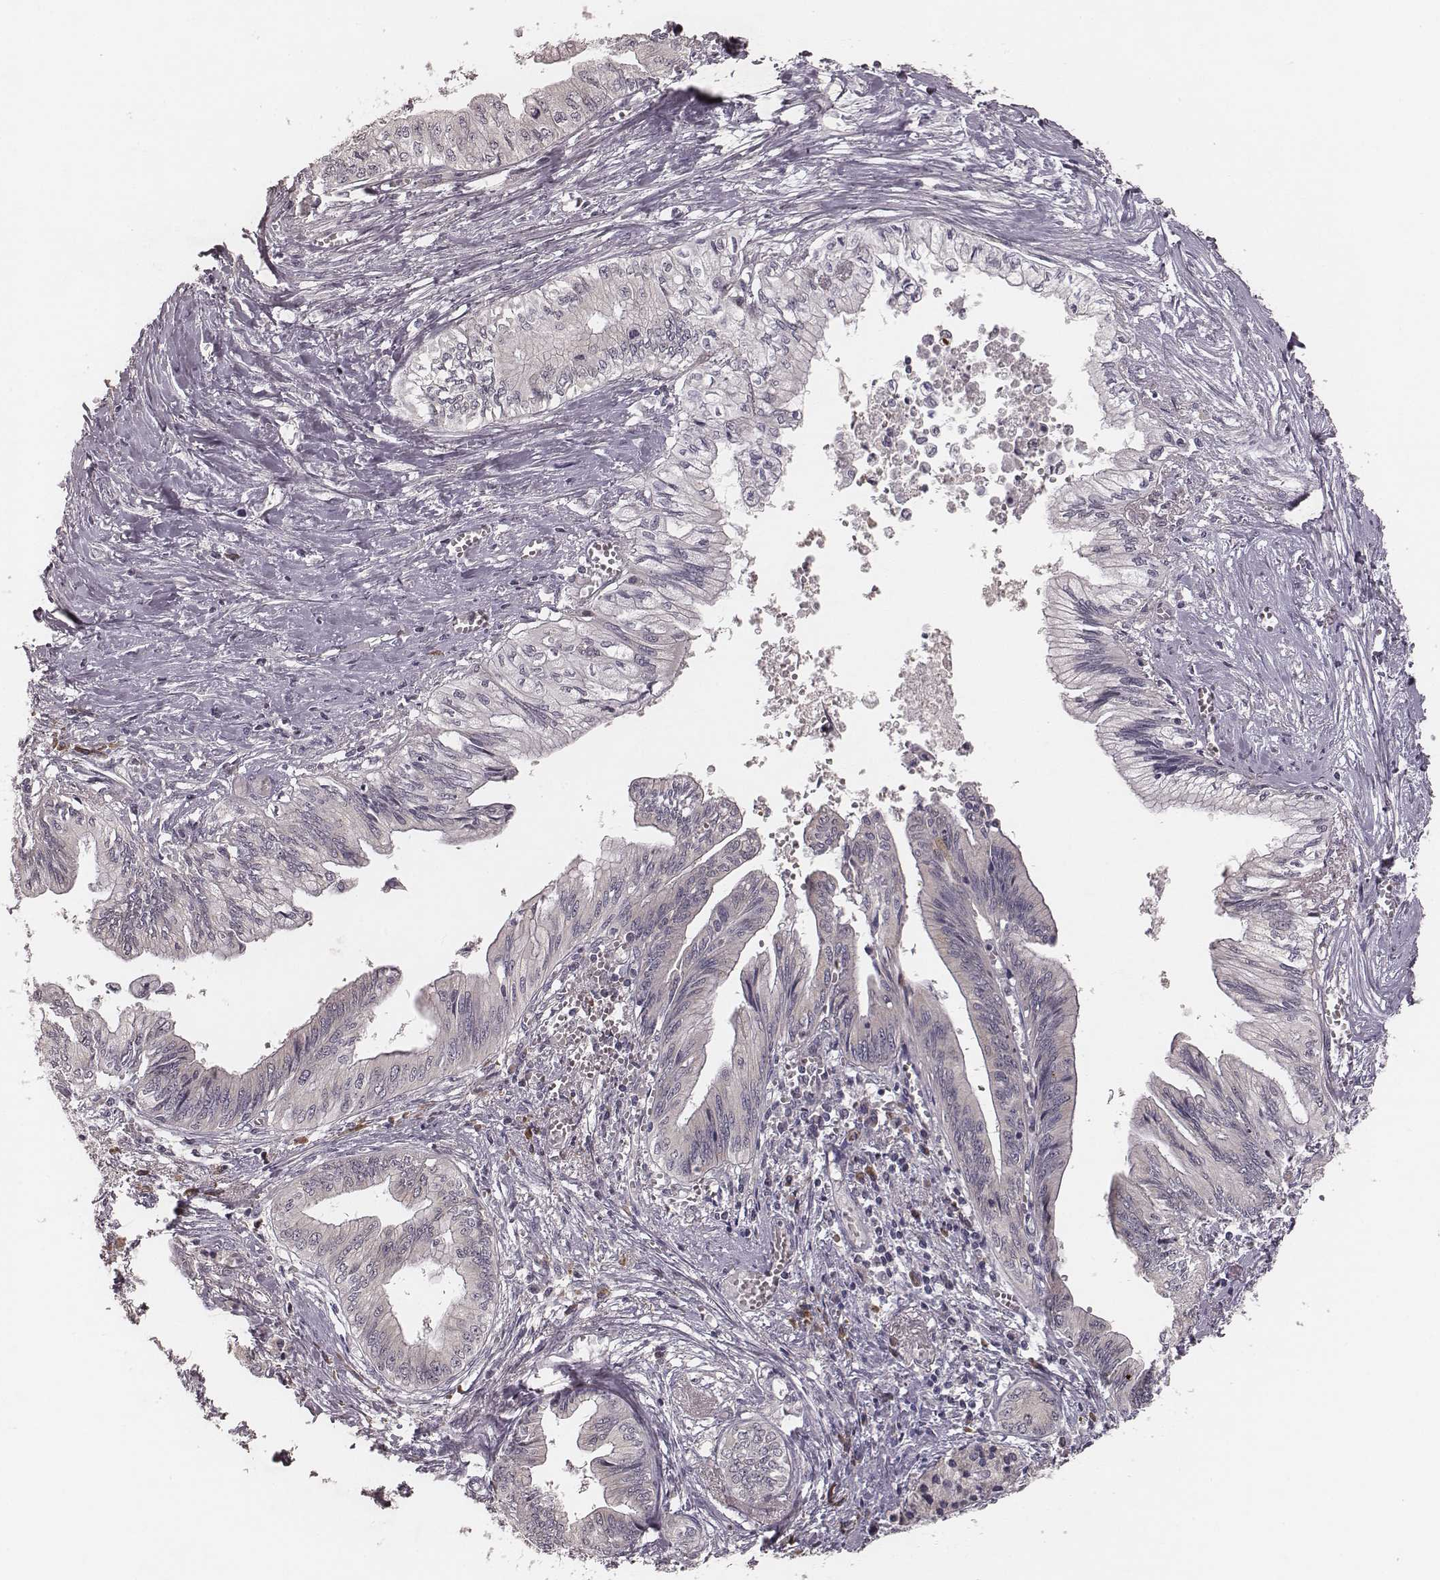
{"staining": {"intensity": "weak", "quantity": "<25%", "location": "cytoplasmic/membranous"}, "tissue": "pancreatic cancer", "cell_type": "Tumor cells", "image_type": "cancer", "snomed": [{"axis": "morphology", "description": "Adenocarcinoma, NOS"}, {"axis": "topography", "description": "Pancreas"}], "caption": "This is a micrograph of immunohistochemistry (IHC) staining of pancreatic cancer (adenocarcinoma), which shows no expression in tumor cells.", "gene": "P2RX5", "patient": {"sex": "female", "age": 61}}